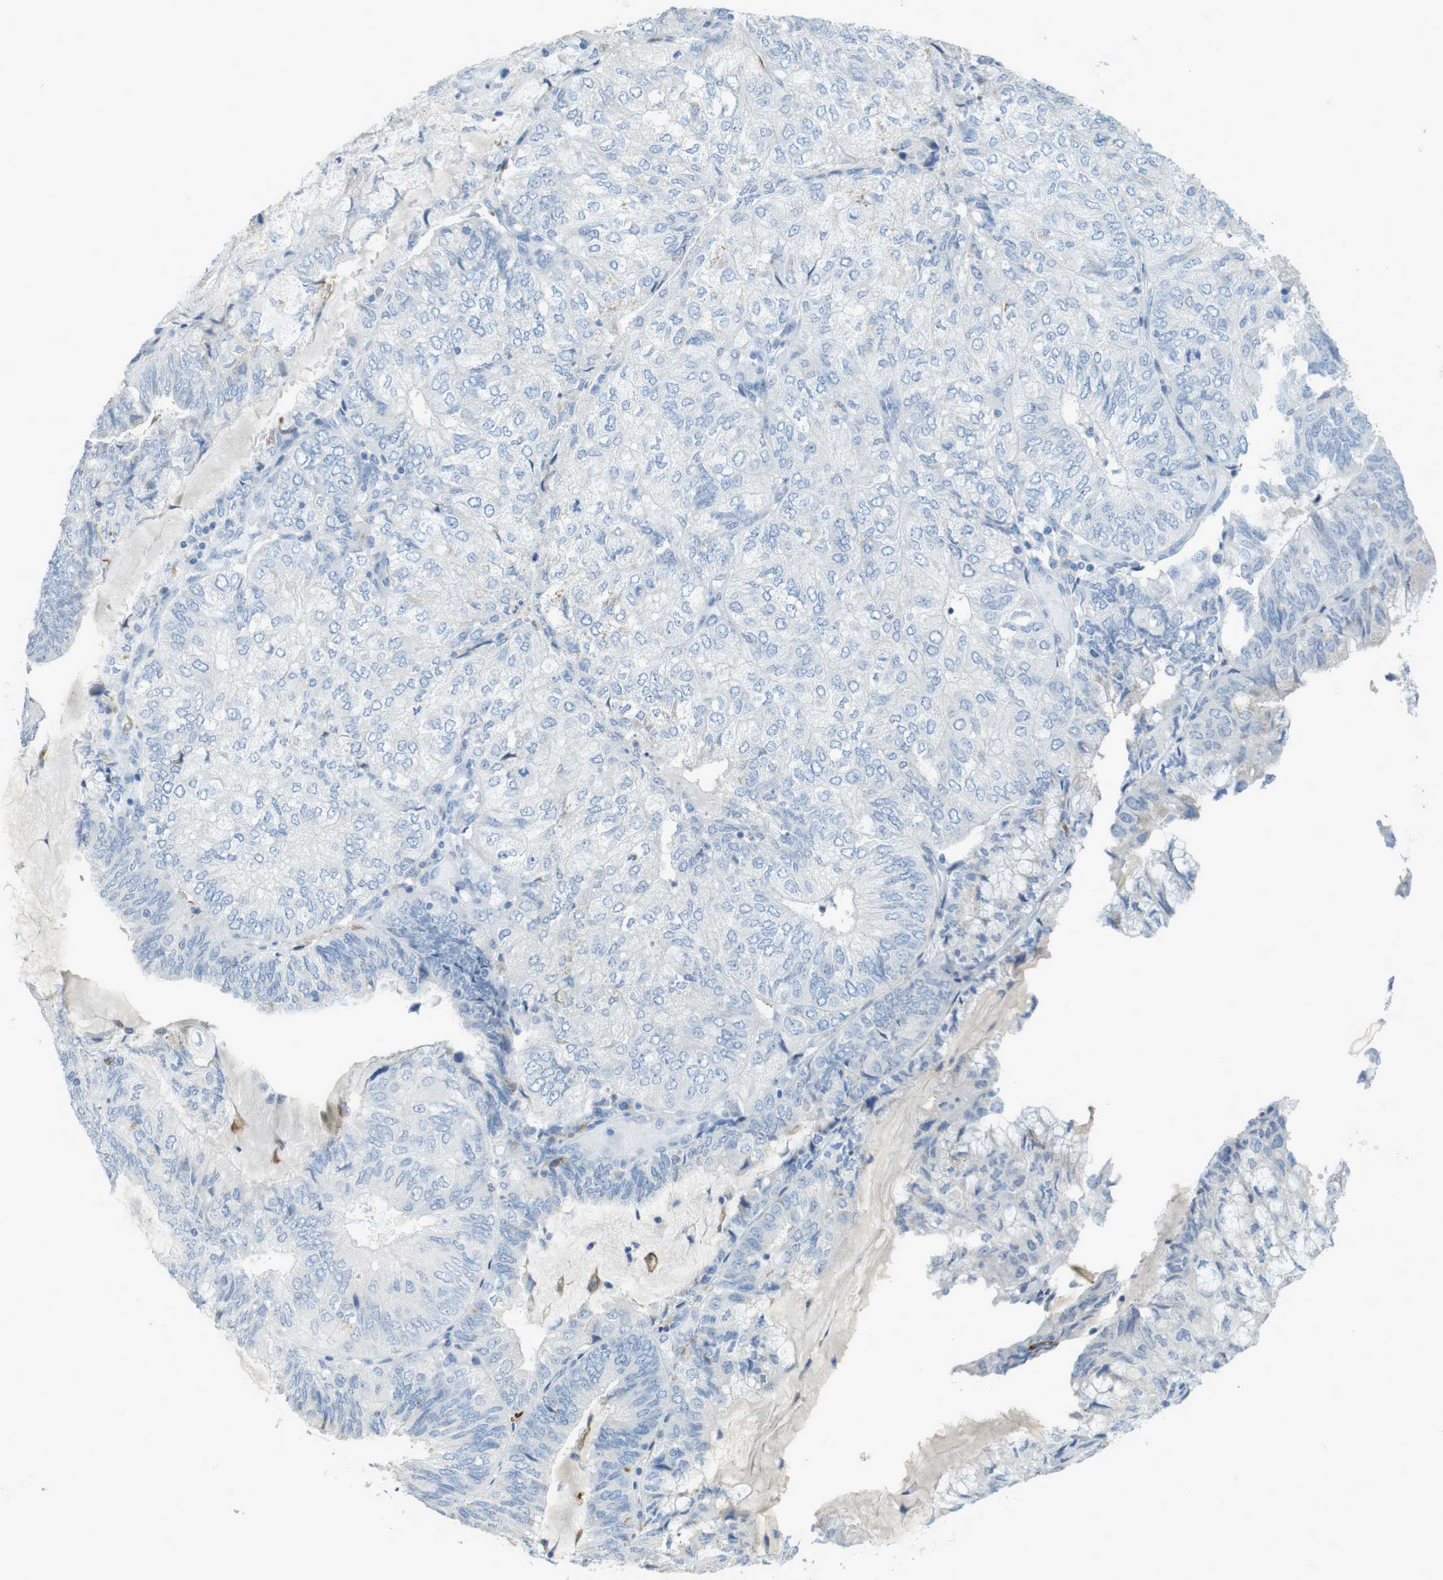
{"staining": {"intensity": "negative", "quantity": "none", "location": "none"}, "tissue": "endometrial cancer", "cell_type": "Tumor cells", "image_type": "cancer", "snomed": [{"axis": "morphology", "description": "Adenocarcinoma, NOS"}, {"axis": "topography", "description": "Endometrium"}], "caption": "Tumor cells are negative for brown protein staining in endometrial cancer (adenocarcinoma).", "gene": "CD320", "patient": {"sex": "female", "age": 81}}